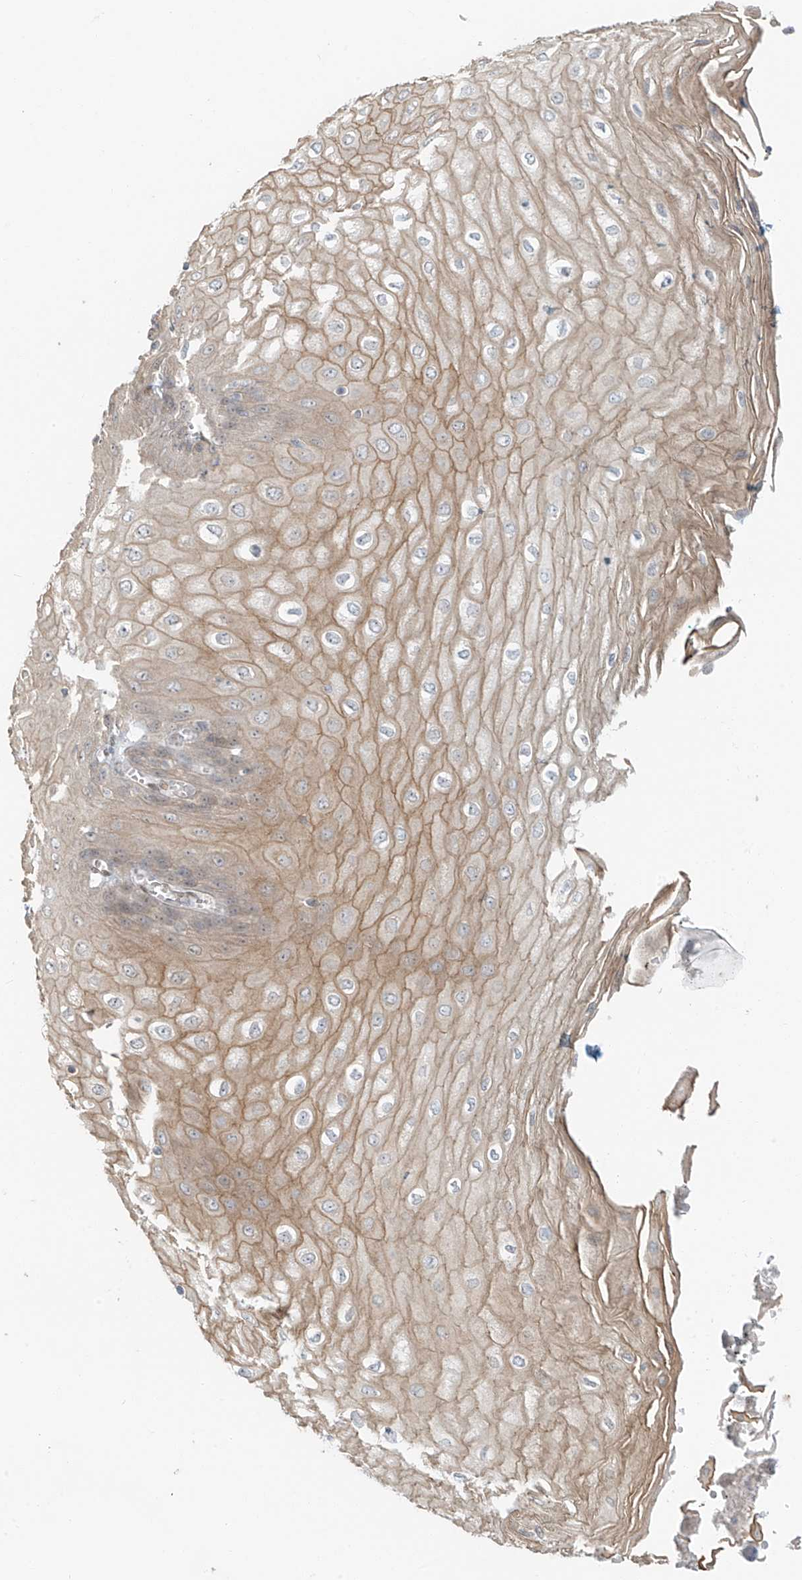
{"staining": {"intensity": "moderate", "quantity": ">75%", "location": "cytoplasmic/membranous"}, "tissue": "esophagus", "cell_type": "Squamous epithelial cells", "image_type": "normal", "snomed": [{"axis": "morphology", "description": "Normal tissue, NOS"}, {"axis": "topography", "description": "Esophagus"}], "caption": "High-power microscopy captured an IHC histopathology image of unremarkable esophagus, revealing moderate cytoplasmic/membranous staining in approximately >75% of squamous epithelial cells.", "gene": "ZNF774", "patient": {"sex": "male", "age": 60}}